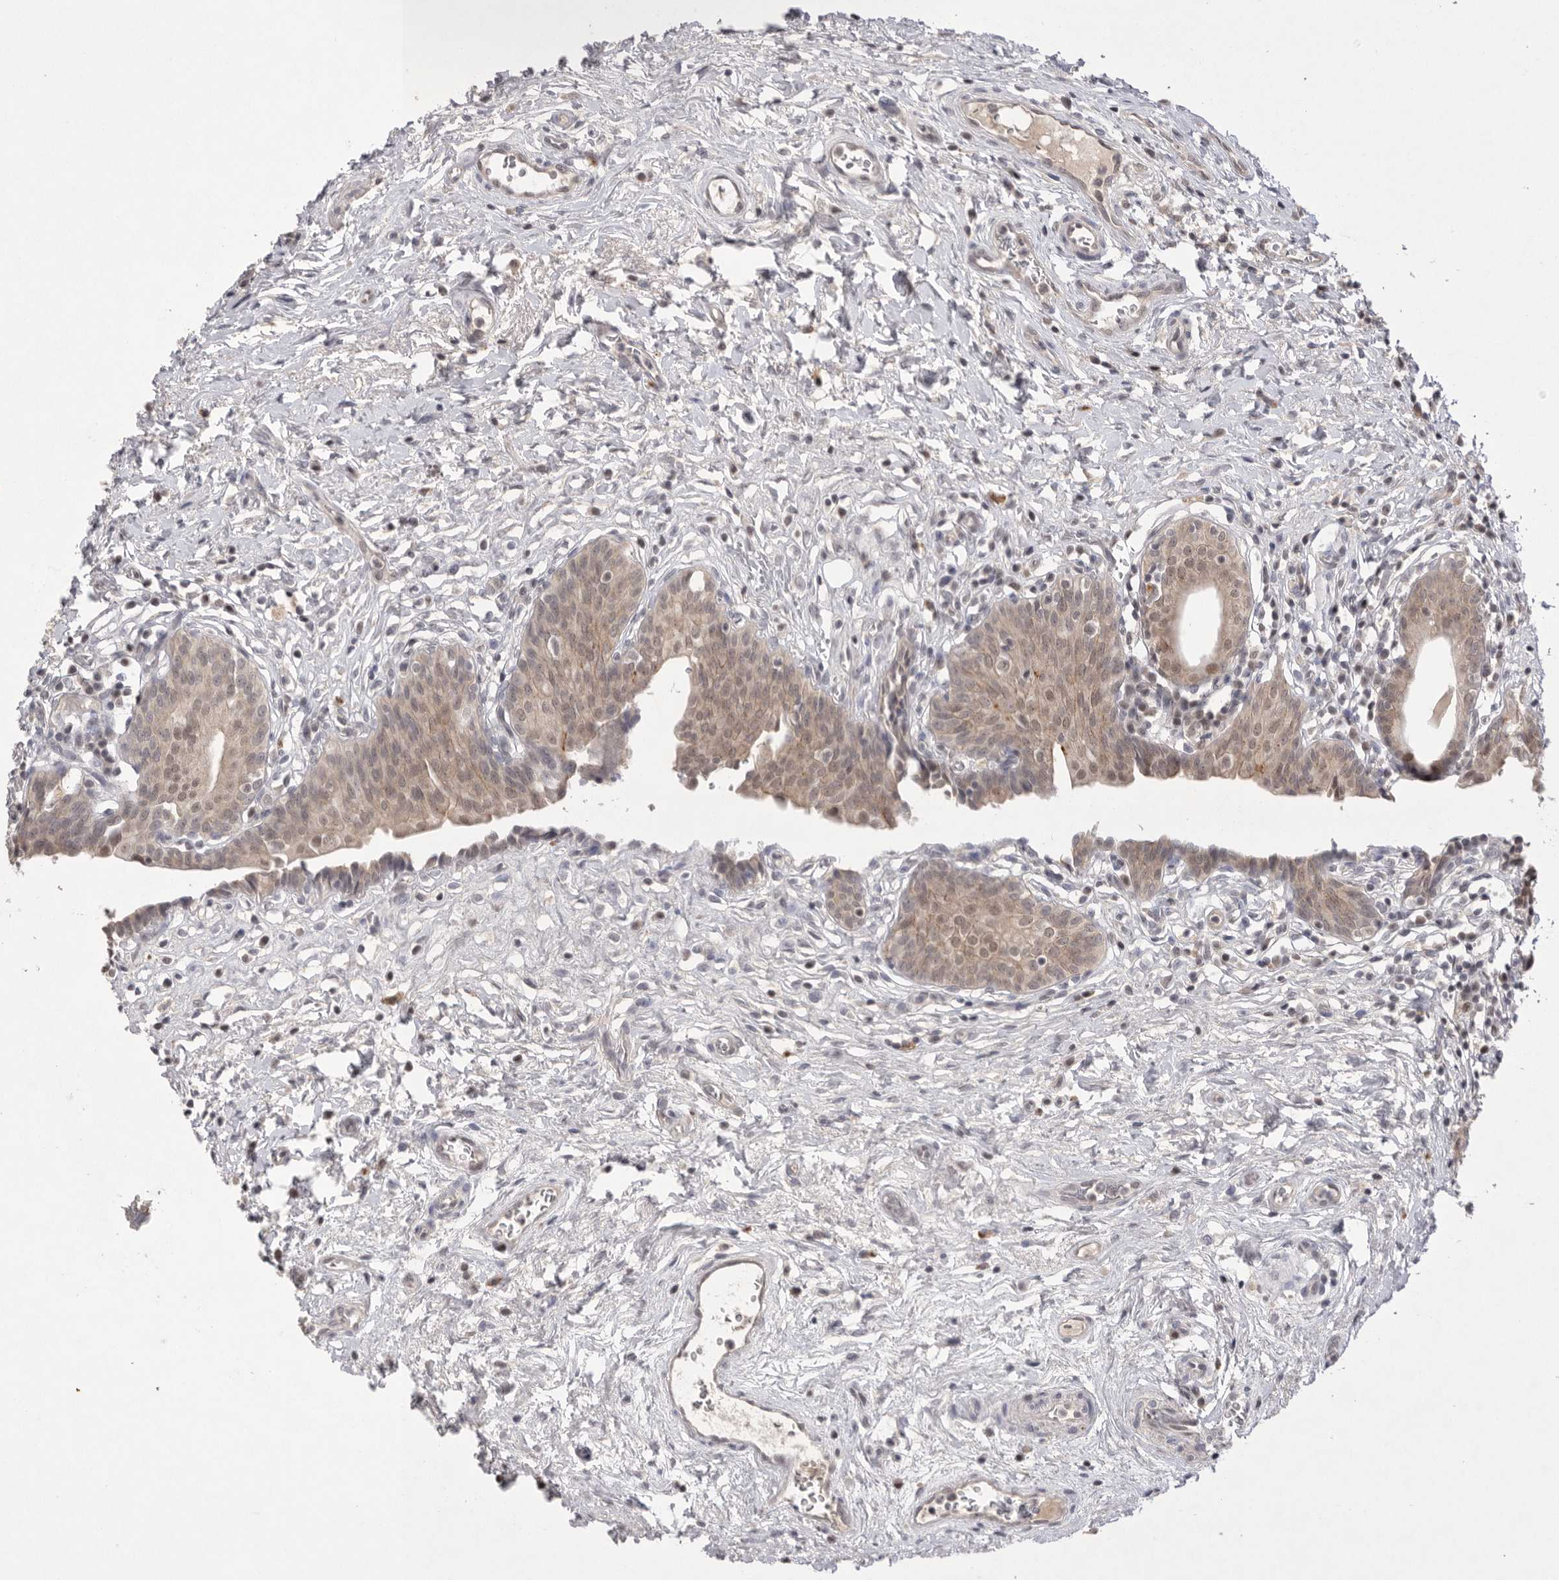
{"staining": {"intensity": "moderate", "quantity": "25%-75%", "location": "cytoplasmic/membranous,nuclear"}, "tissue": "urinary bladder", "cell_type": "Urothelial cells", "image_type": "normal", "snomed": [{"axis": "morphology", "description": "Normal tissue, NOS"}, {"axis": "topography", "description": "Urinary bladder"}], "caption": "Immunohistochemical staining of benign human urinary bladder demonstrates medium levels of moderate cytoplasmic/membranous,nuclear staining in approximately 25%-75% of urothelial cells.", "gene": "HUS1", "patient": {"sex": "male", "age": 83}}